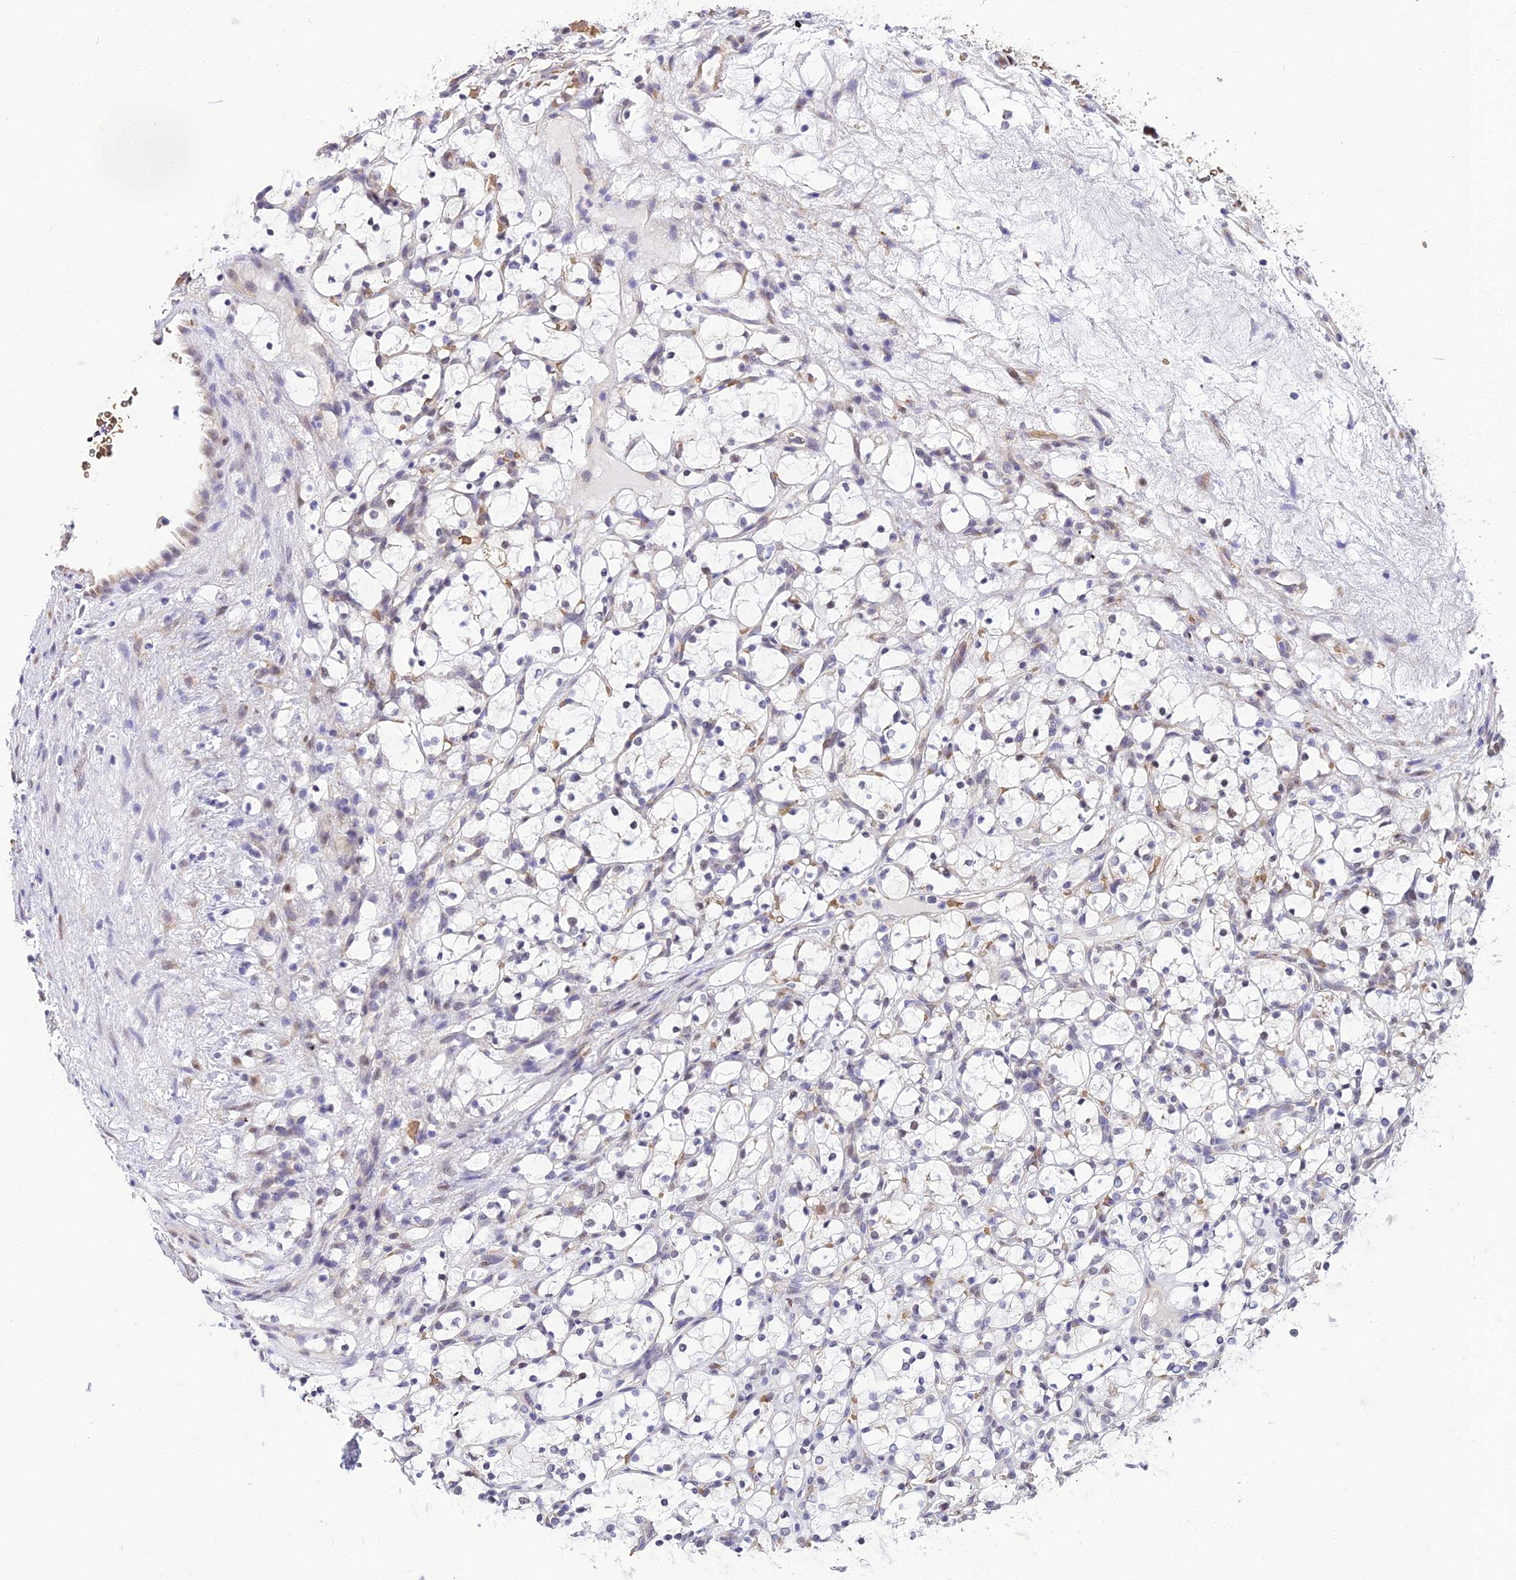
{"staining": {"intensity": "negative", "quantity": "none", "location": "none"}, "tissue": "renal cancer", "cell_type": "Tumor cells", "image_type": "cancer", "snomed": [{"axis": "morphology", "description": "Adenocarcinoma, NOS"}, {"axis": "topography", "description": "Kidney"}], "caption": "This histopathology image is of renal cancer (adenocarcinoma) stained with immunohistochemistry to label a protein in brown with the nuclei are counter-stained blue. There is no positivity in tumor cells.", "gene": "BCL9", "patient": {"sex": "female", "age": 69}}